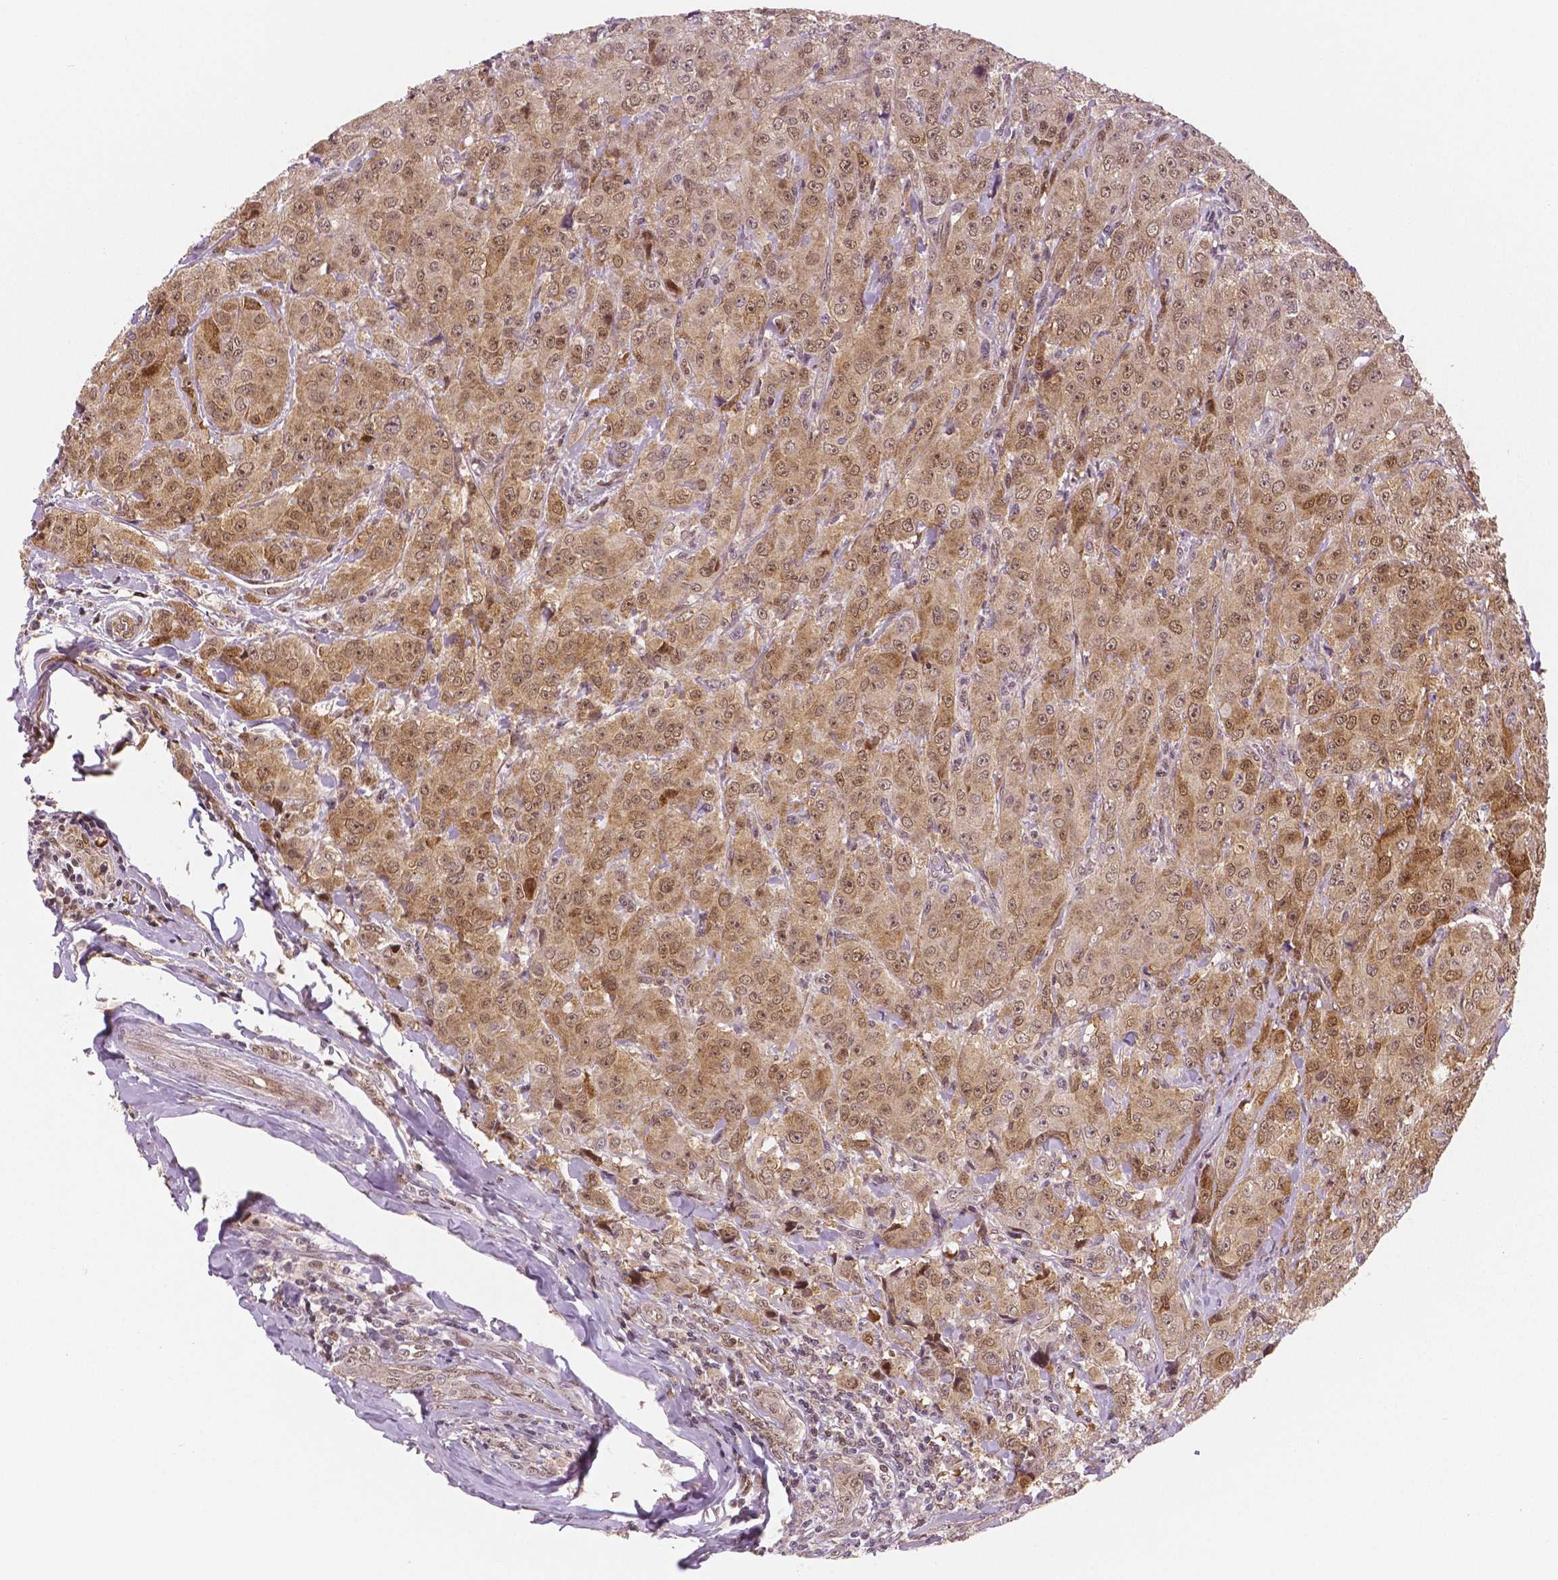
{"staining": {"intensity": "moderate", "quantity": ">75%", "location": "cytoplasmic/membranous,nuclear"}, "tissue": "breast cancer", "cell_type": "Tumor cells", "image_type": "cancer", "snomed": [{"axis": "morphology", "description": "Duct carcinoma"}, {"axis": "topography", "description": "Breast"}], "caption": "Immunohistochemical staining of intraductal carcinoma (breast) demonstrates medium levels of moderate cytoplasmic/membranous and nuclear protein expression in approximately >75% of tumor cells. Nuclei are stained in blue.", "gene": "STAT3", "patient": {"sex": "female", "age": 43}}